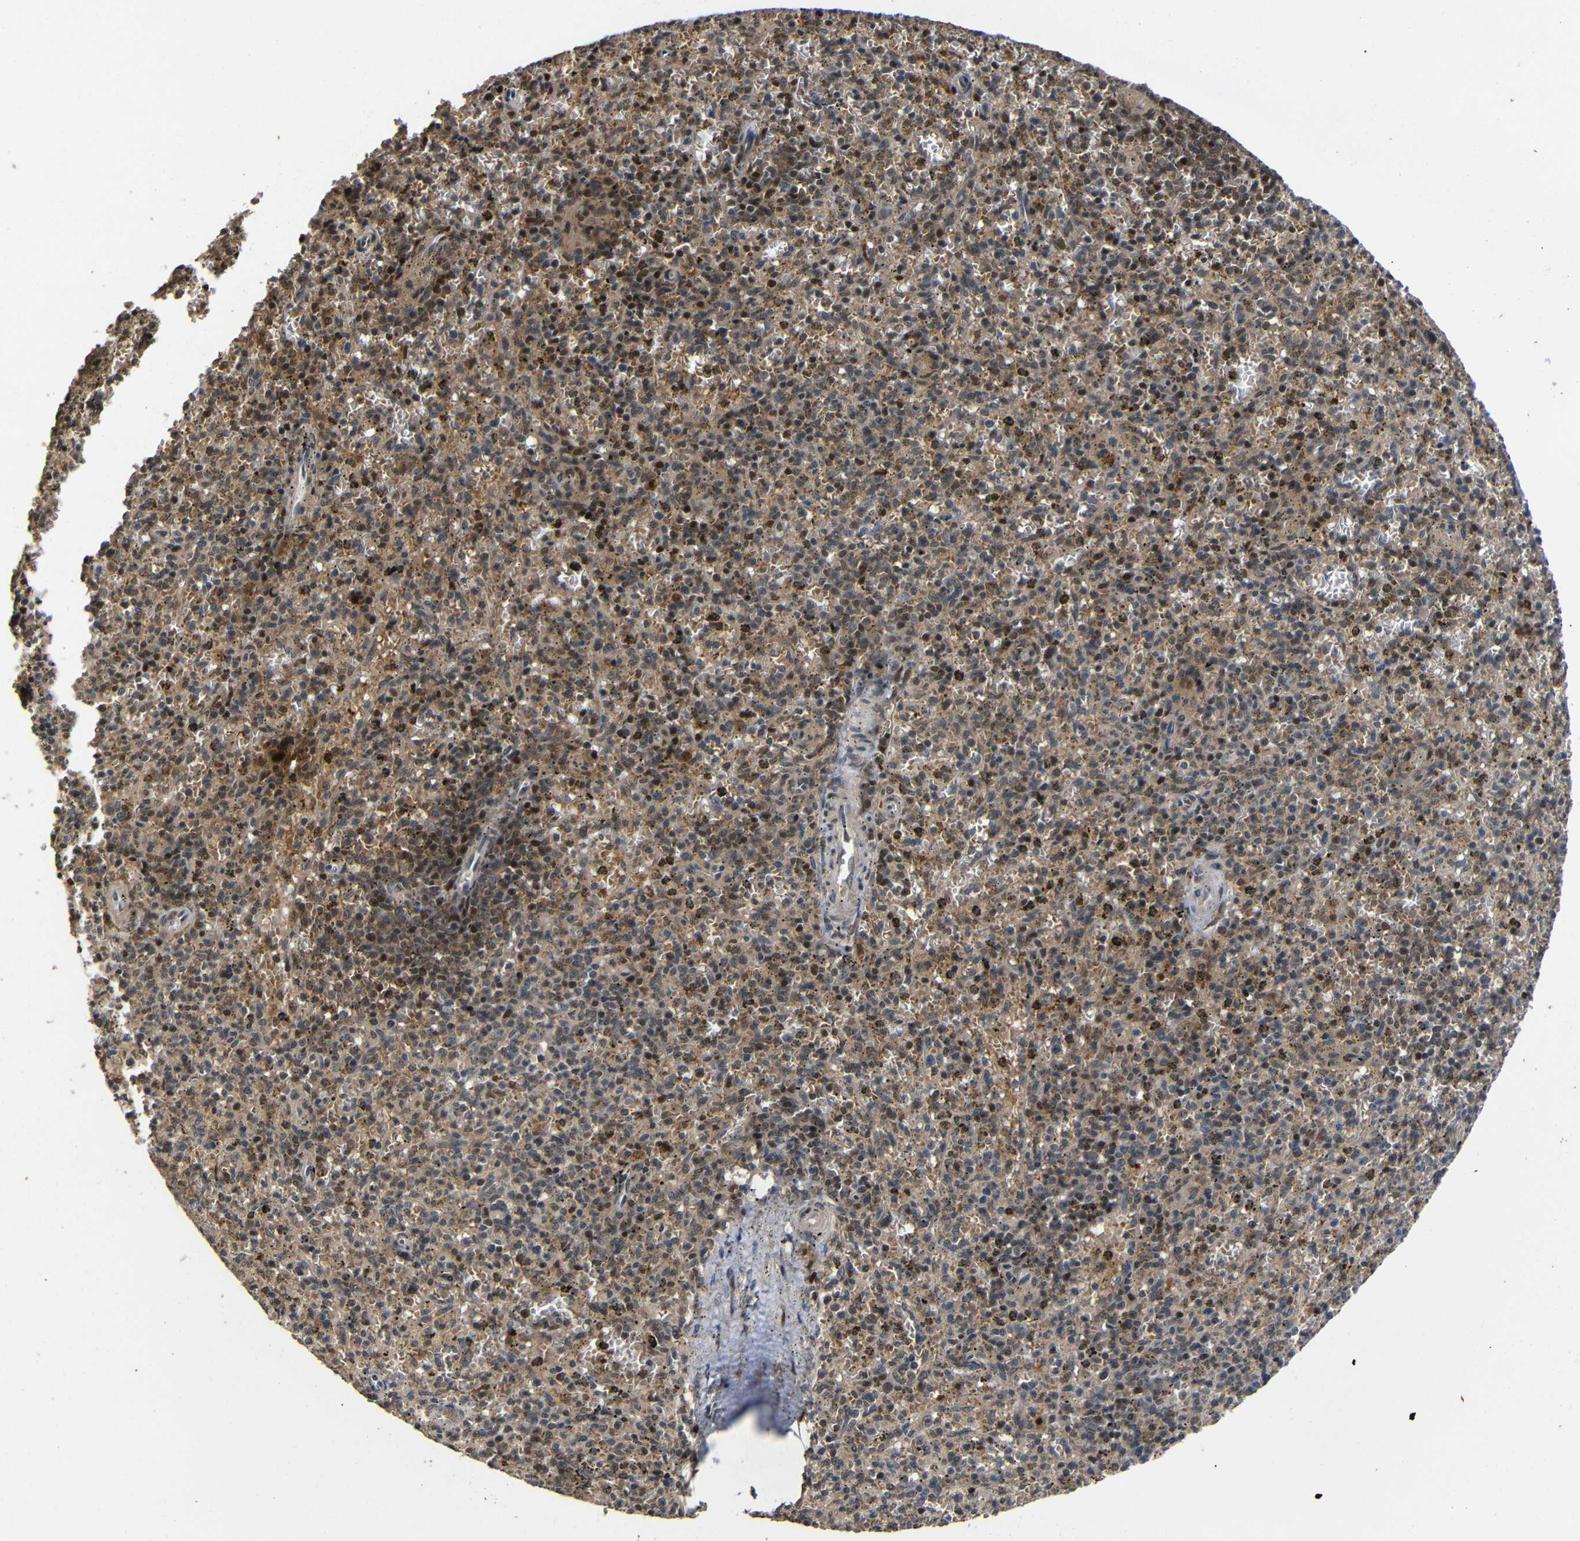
{"staining": {"intensity": "weak", "quantity": "<25%", "location": "cytoplasmic/membranous"}, "tissue": "spleen", "cell_type": "Cells in red pulp", "image_type": "normal", "snomed": [{"axis": "morphology", "description": "Normal tissue, NOS"}, {"axis": "topography", "description": "Spleen"}], "caption": "Micrograph shows no protein expression in cells in red pulp of unremarkable spleen.", "gene": "ATG12", "patient": {"sex": "male", "age": 72}}